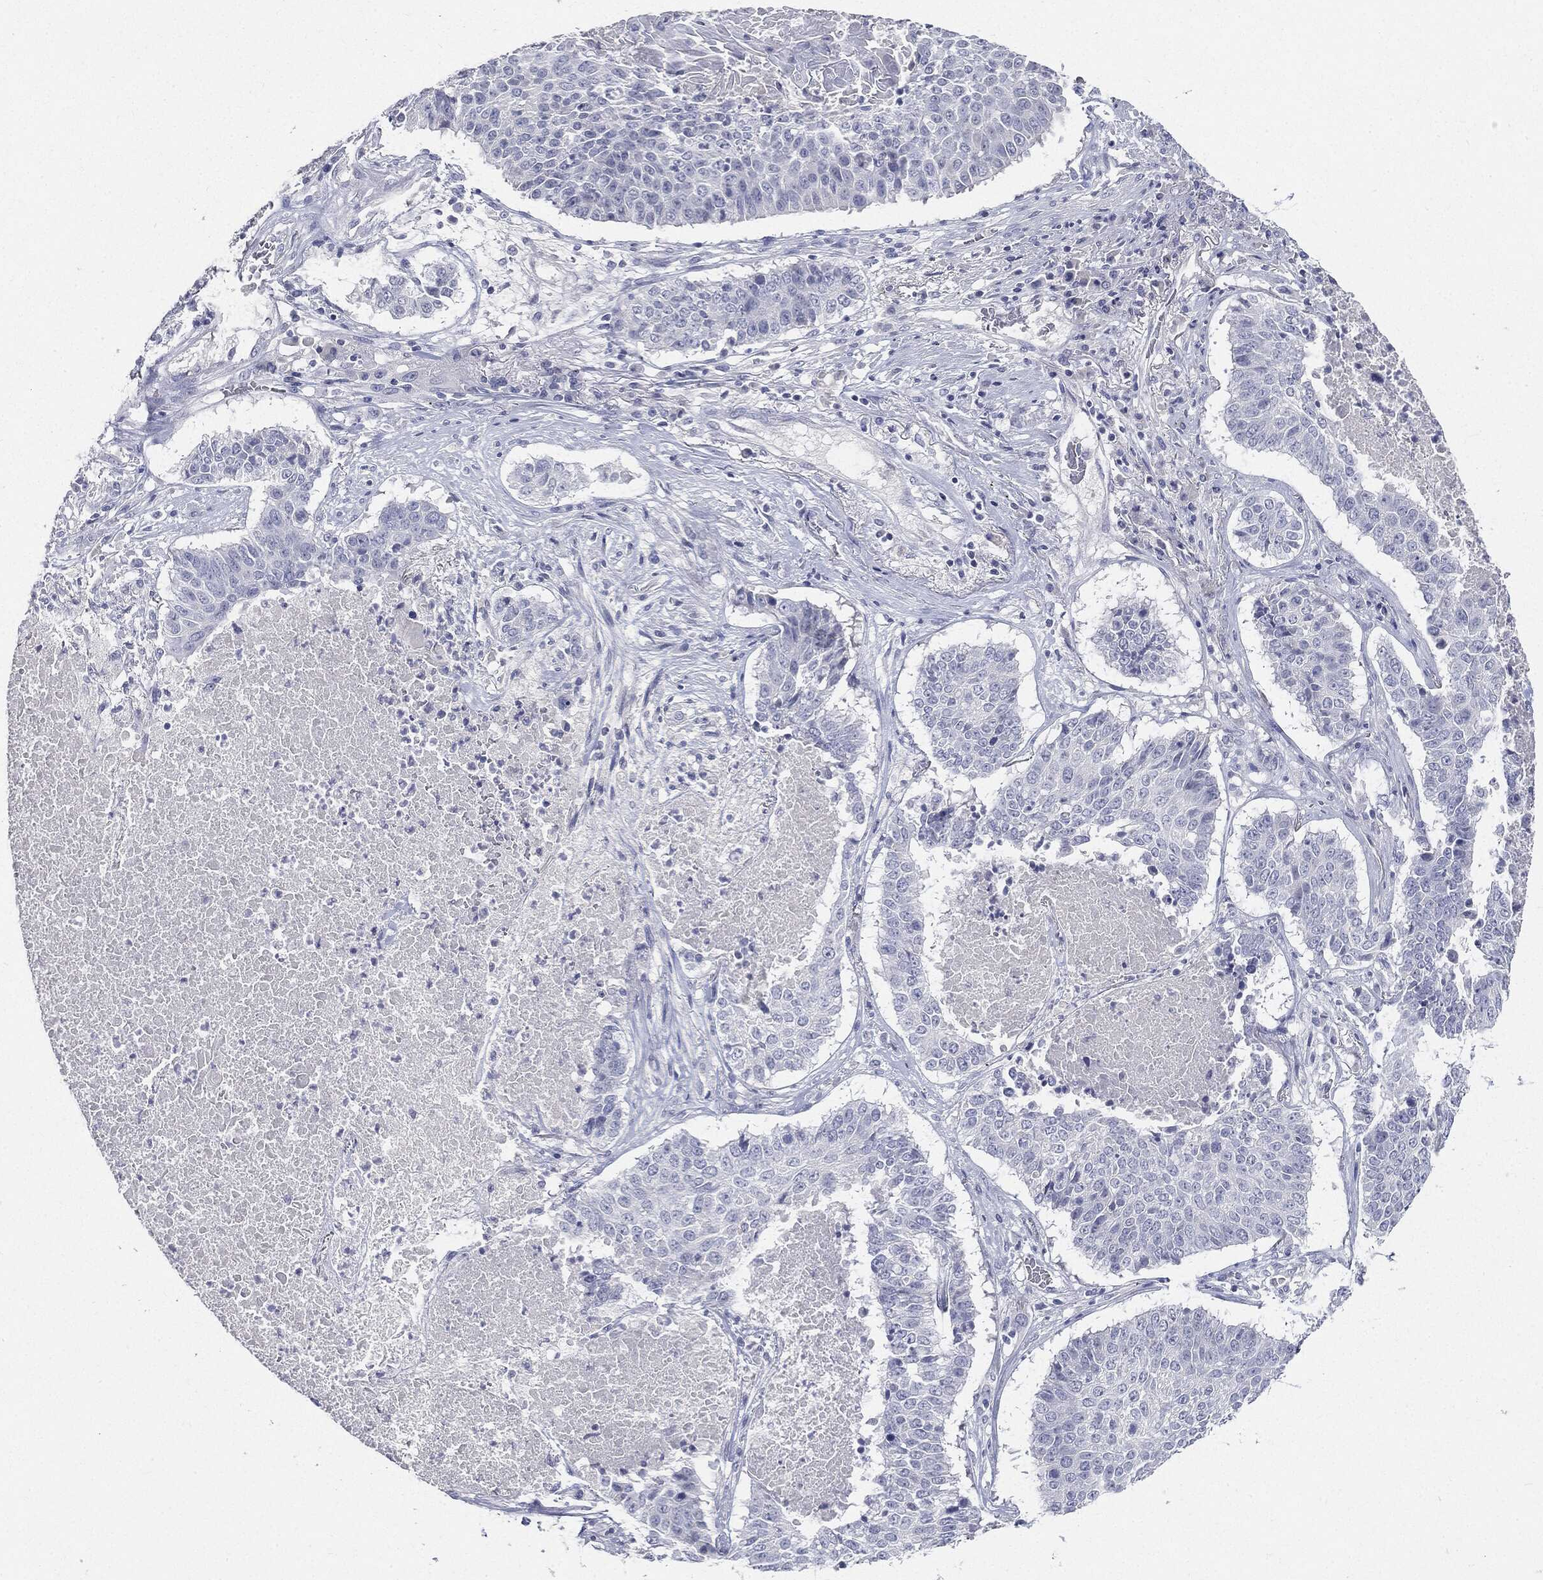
{"staining": {"intensity": "negative", "quantity": "none", "location": "none"}, "tissue": "lung cancer", "cell_type": "Tumor cells", "image_type": "cancer", "snomed": [{"axis": "morphology", "description": "Squamous cell carcinoma, NOS"}, {"axis": "topography", "description": "Lung"}], "caption": "Immunohistochemistry histopathology image of squamous cell carcinoma (lung) stained for a protein (brown), which demonstrates no positivity in tumor cells.", "gene": "CGB1", "patient": {"sex": "male", "age": 64}}